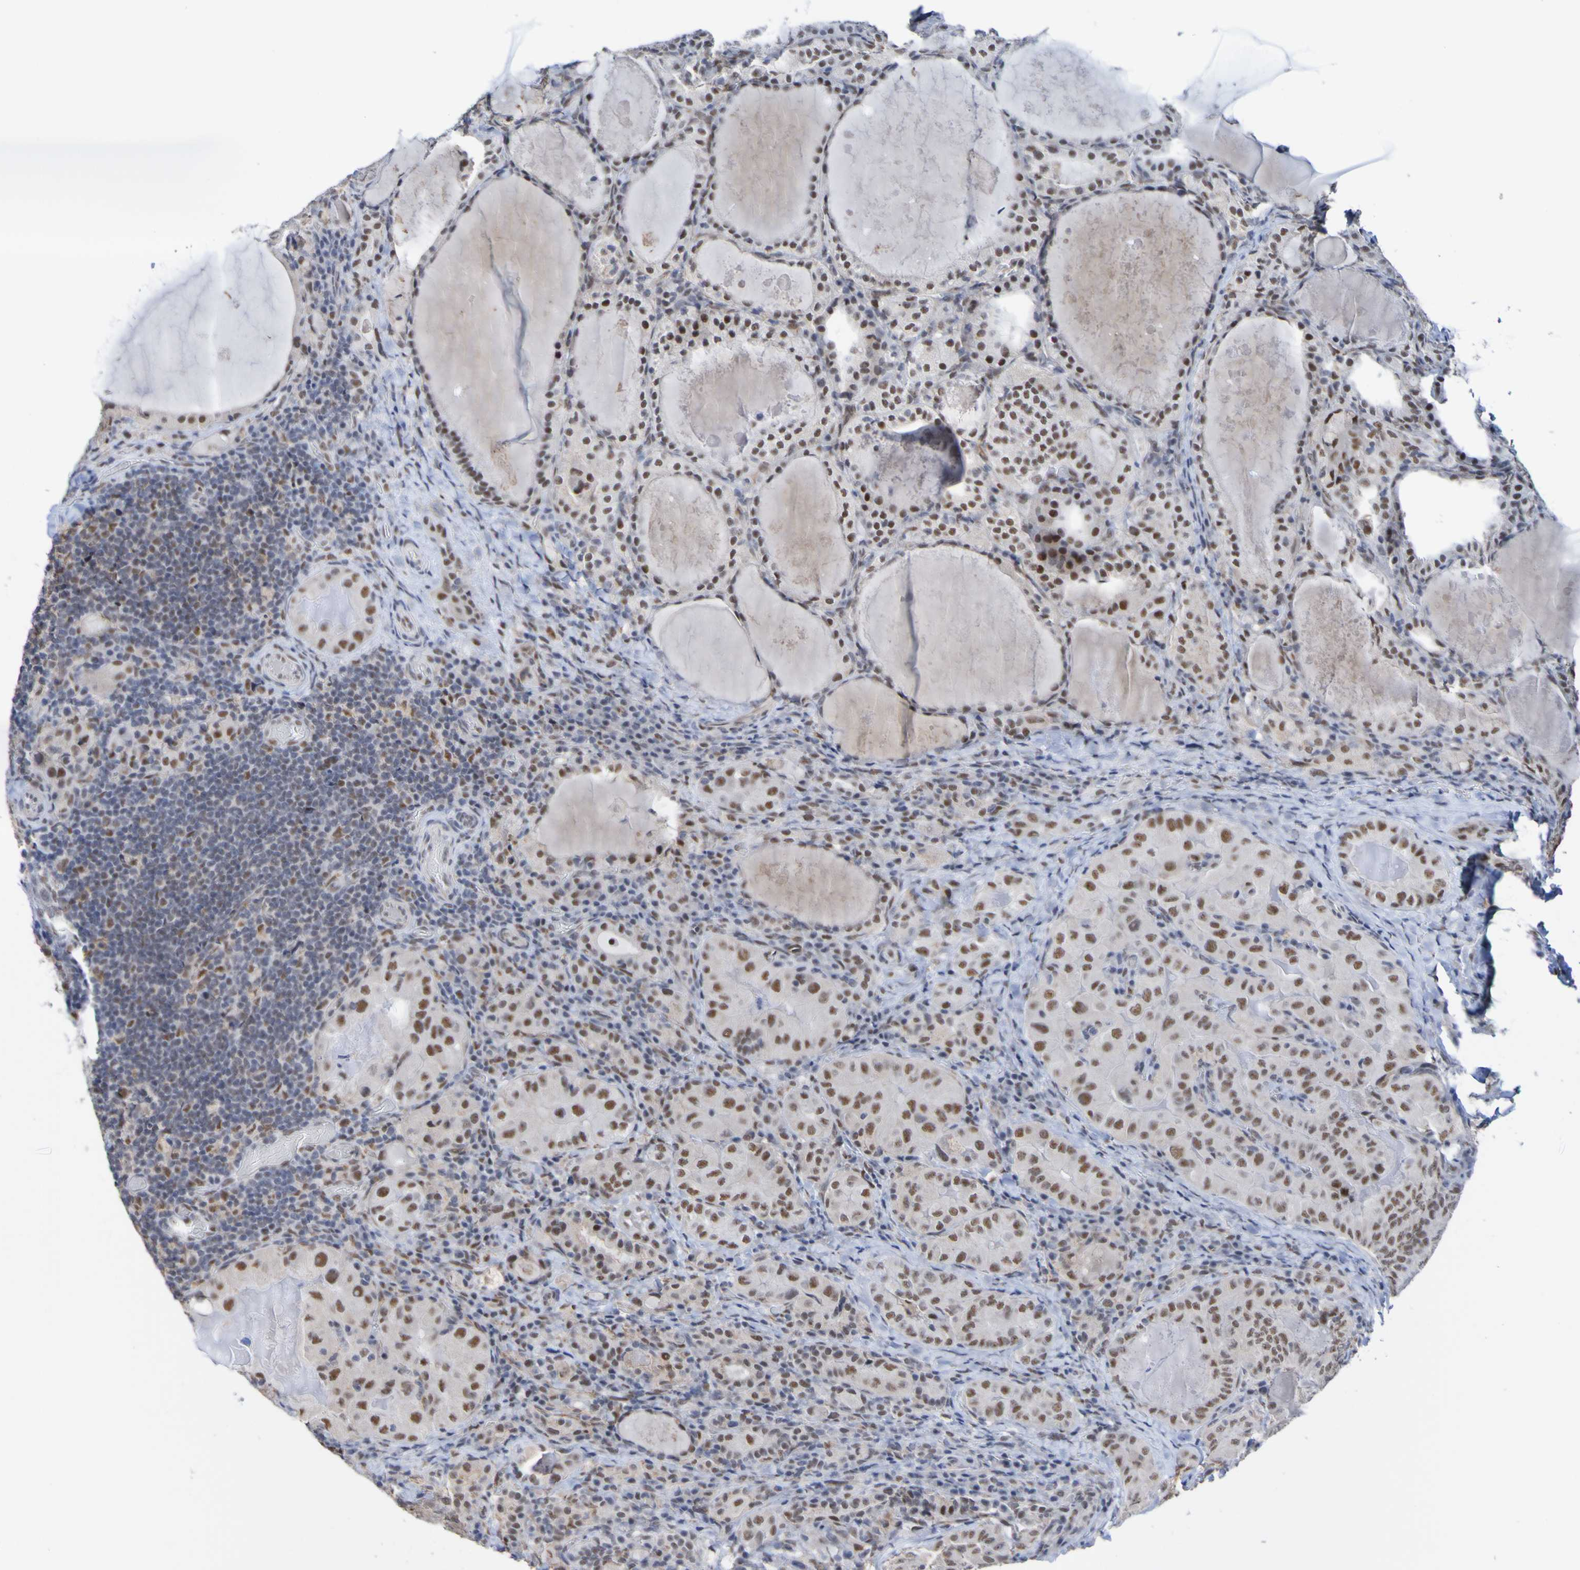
{"staining": {"intensity": "moderate", "quantity": "25%-75%", "location": "nuclear"}, "tissue": "thyroid cancer", "cell_type": "Tumor cells", "image_type": "cancer", "snomed": [{"axis": "morphology", "description": "Papillary adenocarcinoma, NOS"}, {"axis": "topography", "description": "Thyroid gland"}], "caption": "Immunohistochemistry (DAB) staining of human thyroid cancer reveals moderate nuclear protein positivity in about 25%-75% of tumor cells.", "gene": "CDC5L", "patient": {"sex": "female", "age": 42}}